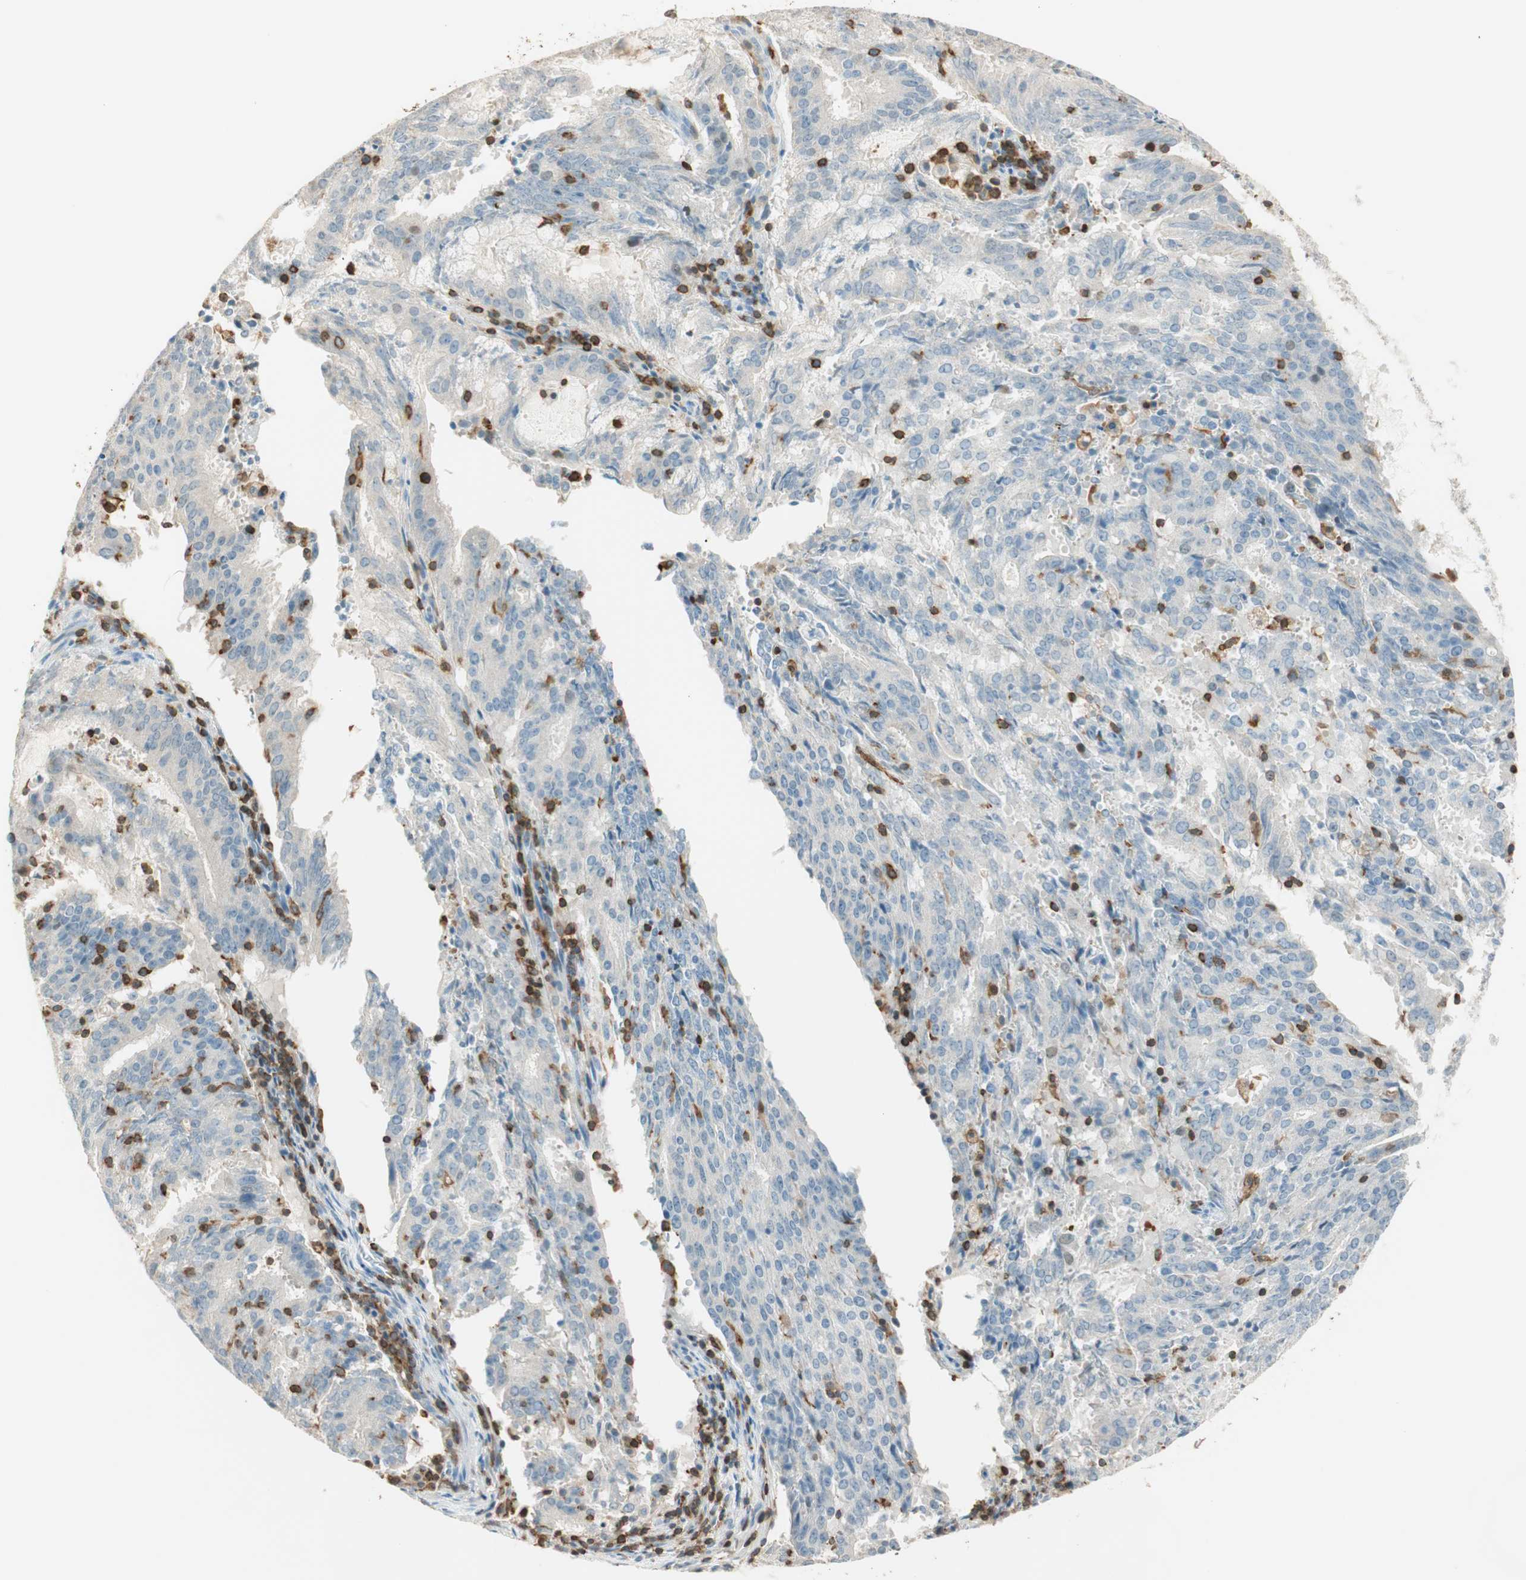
{"staining": {"intensity": "weak", "quantity": "25%-75%", "location": "cytoplasmic/membranous"}, "tissue": "cervical cancer", "cell_type": "Tumor cells", "image_type": "cancer", "snomed": [{"axis": "morphology", "description": "Adenocarcinoma, NOS"}, {"axis": "topography", "description": "Cervix"}], "caption": "Protein staining displays weak cytoplasmic/membranous expression in about 25%-75% of tumor cells in cervical cancer.", "gene": "HPGD", "patient": {"sex": "female", "age": 44}}